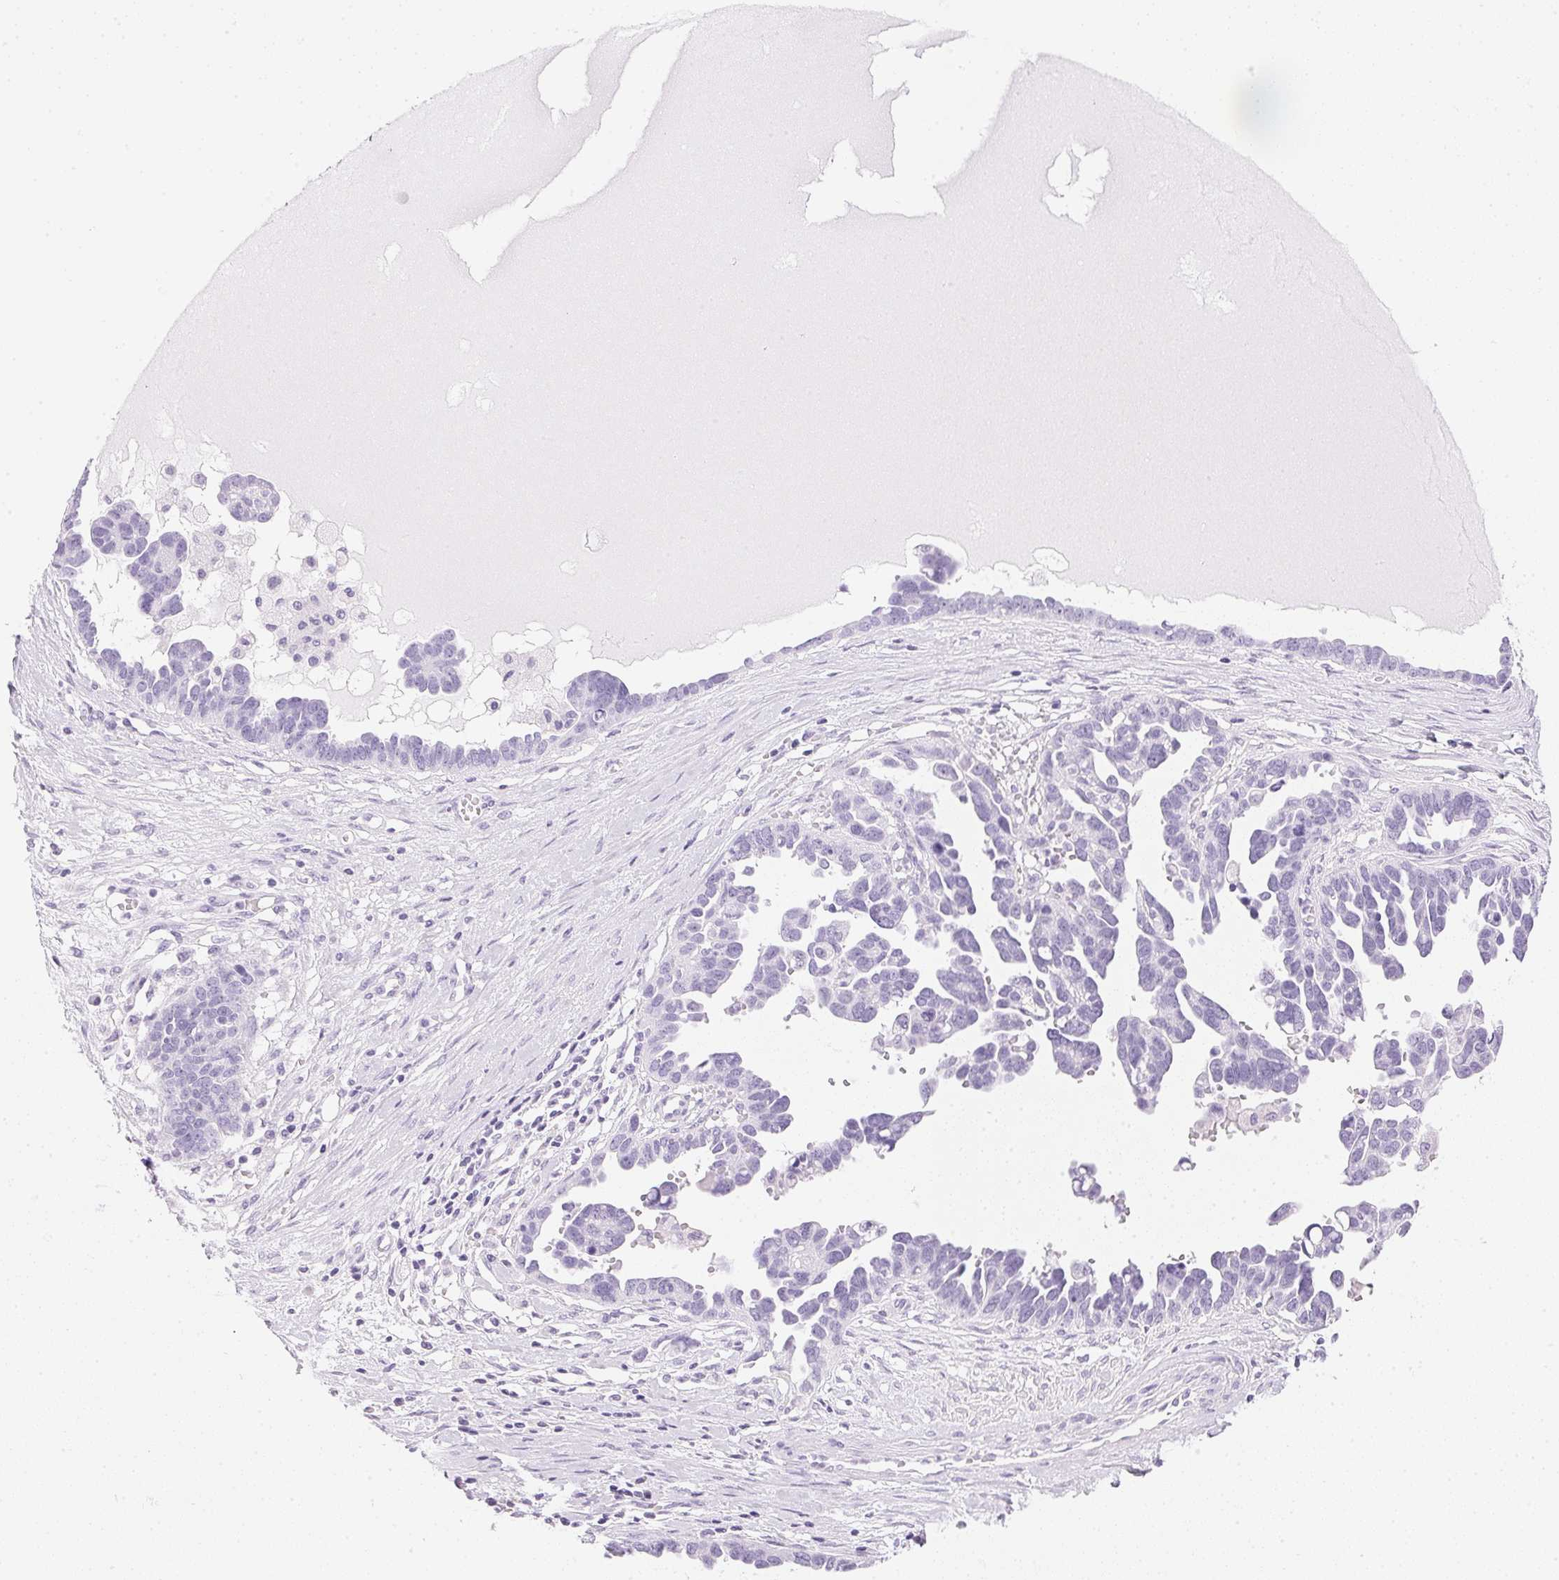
{"staining": {"intensity": "negative", "quantity": "none", "location": "none"}, "tissue": "ovarian cancer", "cell_type": "Tumor cells", "image_type": "cancer", "snomed": [{"axis": "morphology", "description": "Cystadenocarcinoma, serous, NOS"}, {"axis": "topography", "description": "Ovary"}], "caption": "Immunohistochemical staining of ovarian cancer (serous cystadenocarcinoma) shows no significant expression in tumor cells. (Brightfield microscopy of DAB (3,3'-diaminobenzidine) immunohistochemistry at high magnification).", "gene": "IGFBP1", "patient": {"sex": "female", "age": 54}}